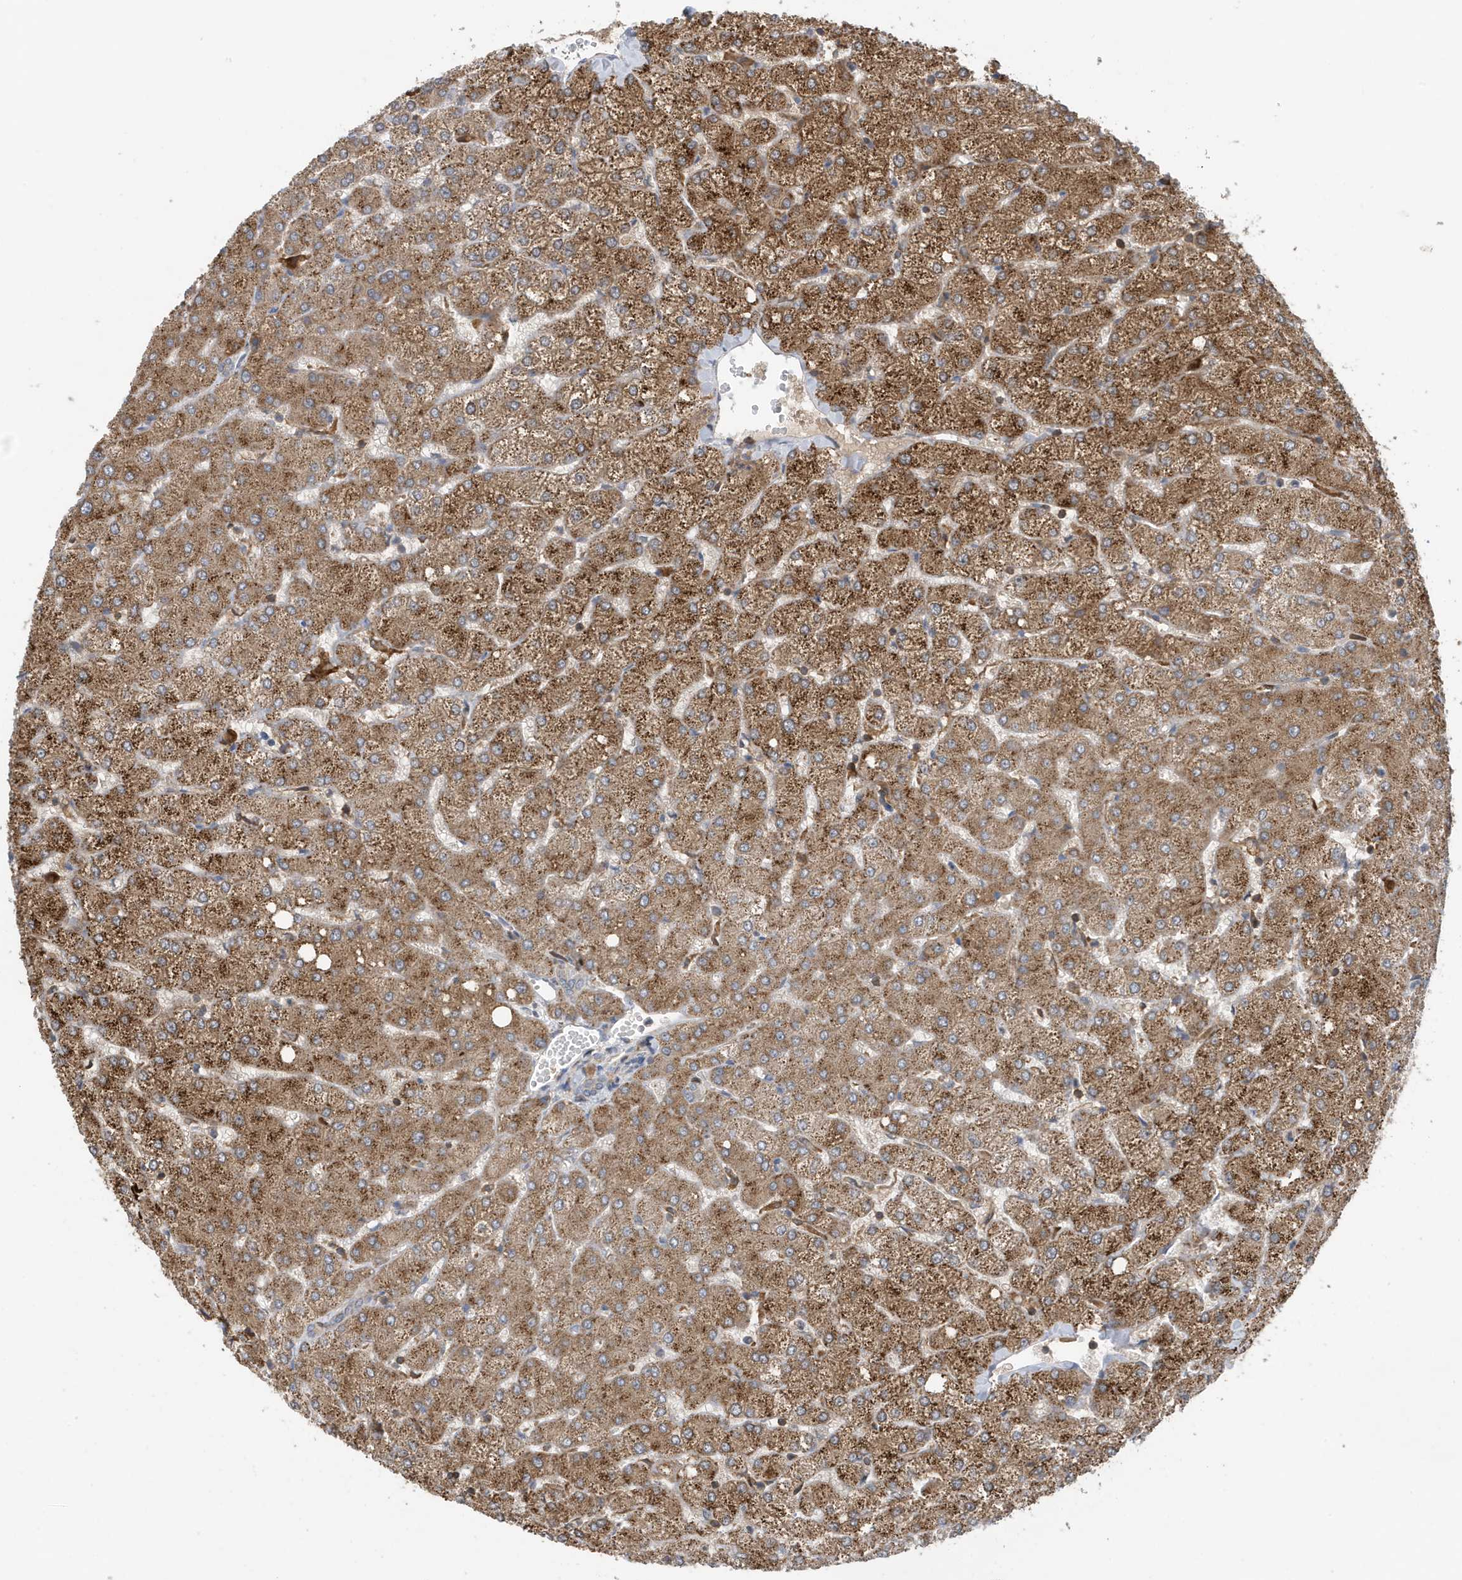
{"staining": {"intensity": "negative", "quantity": "none", "location": "none"}, "tissue": "liver", "cell_type": "Cholangiocytes", "image_type": "normal", "snomed": [{"axis": "morphology", "description": "Normal tissue, NOS"}, {"axis": "topography", "description": "Liver"}], "caption": "Immunohistochemistry (IHC) micrograph of normal human liver stained for a protein (brown), which exhibits no positivity in cholangiocytes.", "gene": "NSUN3", "patient": {"sex": "female", "age": 54}}